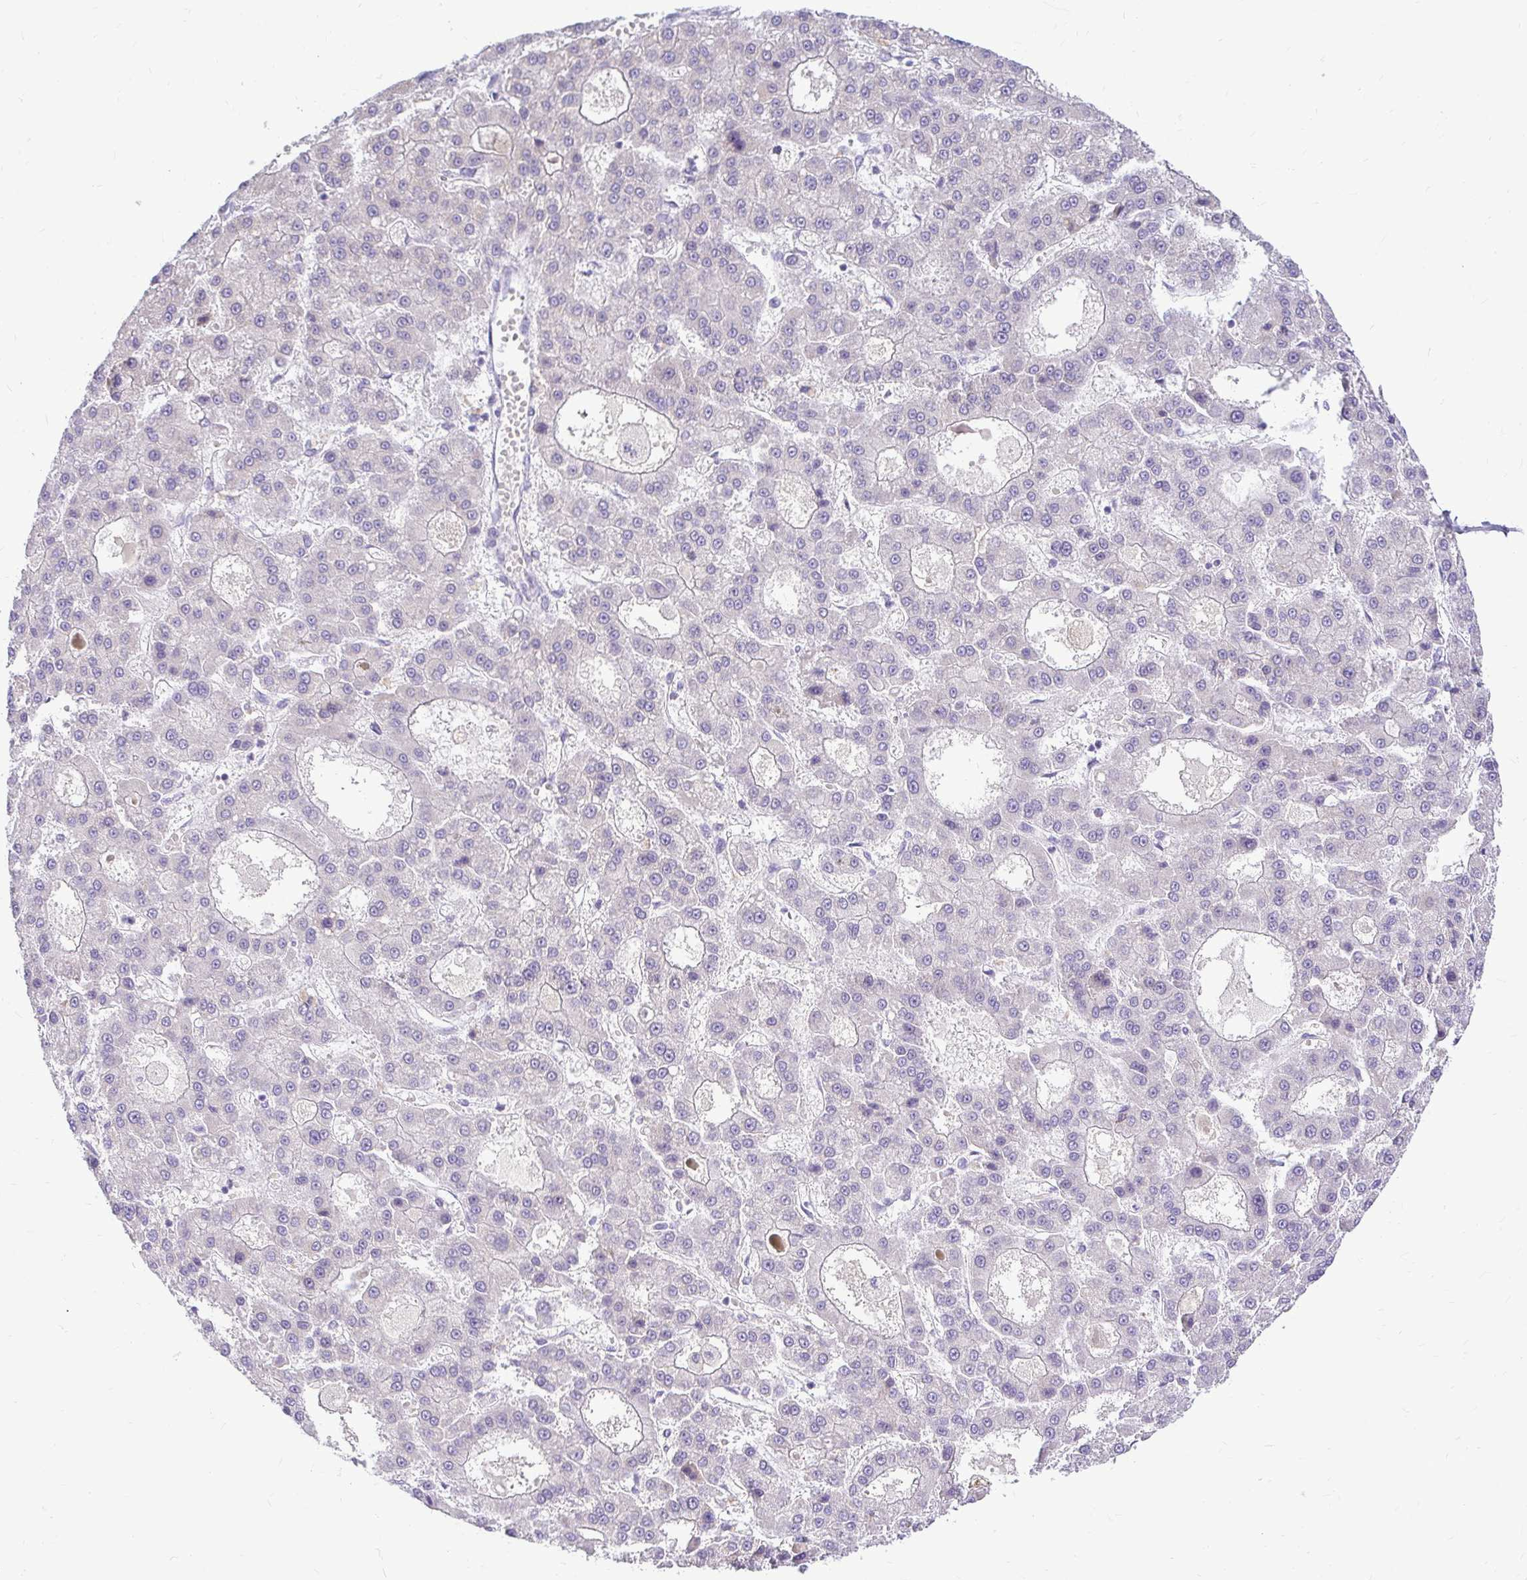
{"staining": {"intensity": "negative", "quantity": "none", "location": "none"}, "tissue": "liver cancer", "cell_type": "Tumor cells", "image_type": "cancer", "snomed": [{"axis": "morphology", "description": "Carcinoma, Hepatocellular, NOS"}, {"axis": "topography", "description": "Liver"}], "caption": "This is an immunohistochemistry (IHC) photomicrograph of human liver cancer (hepatocellular carcinoma). There is no positivity in tumor cells.", "gene": "PKN3", "patient": {"sex": "male", "age": 70}}